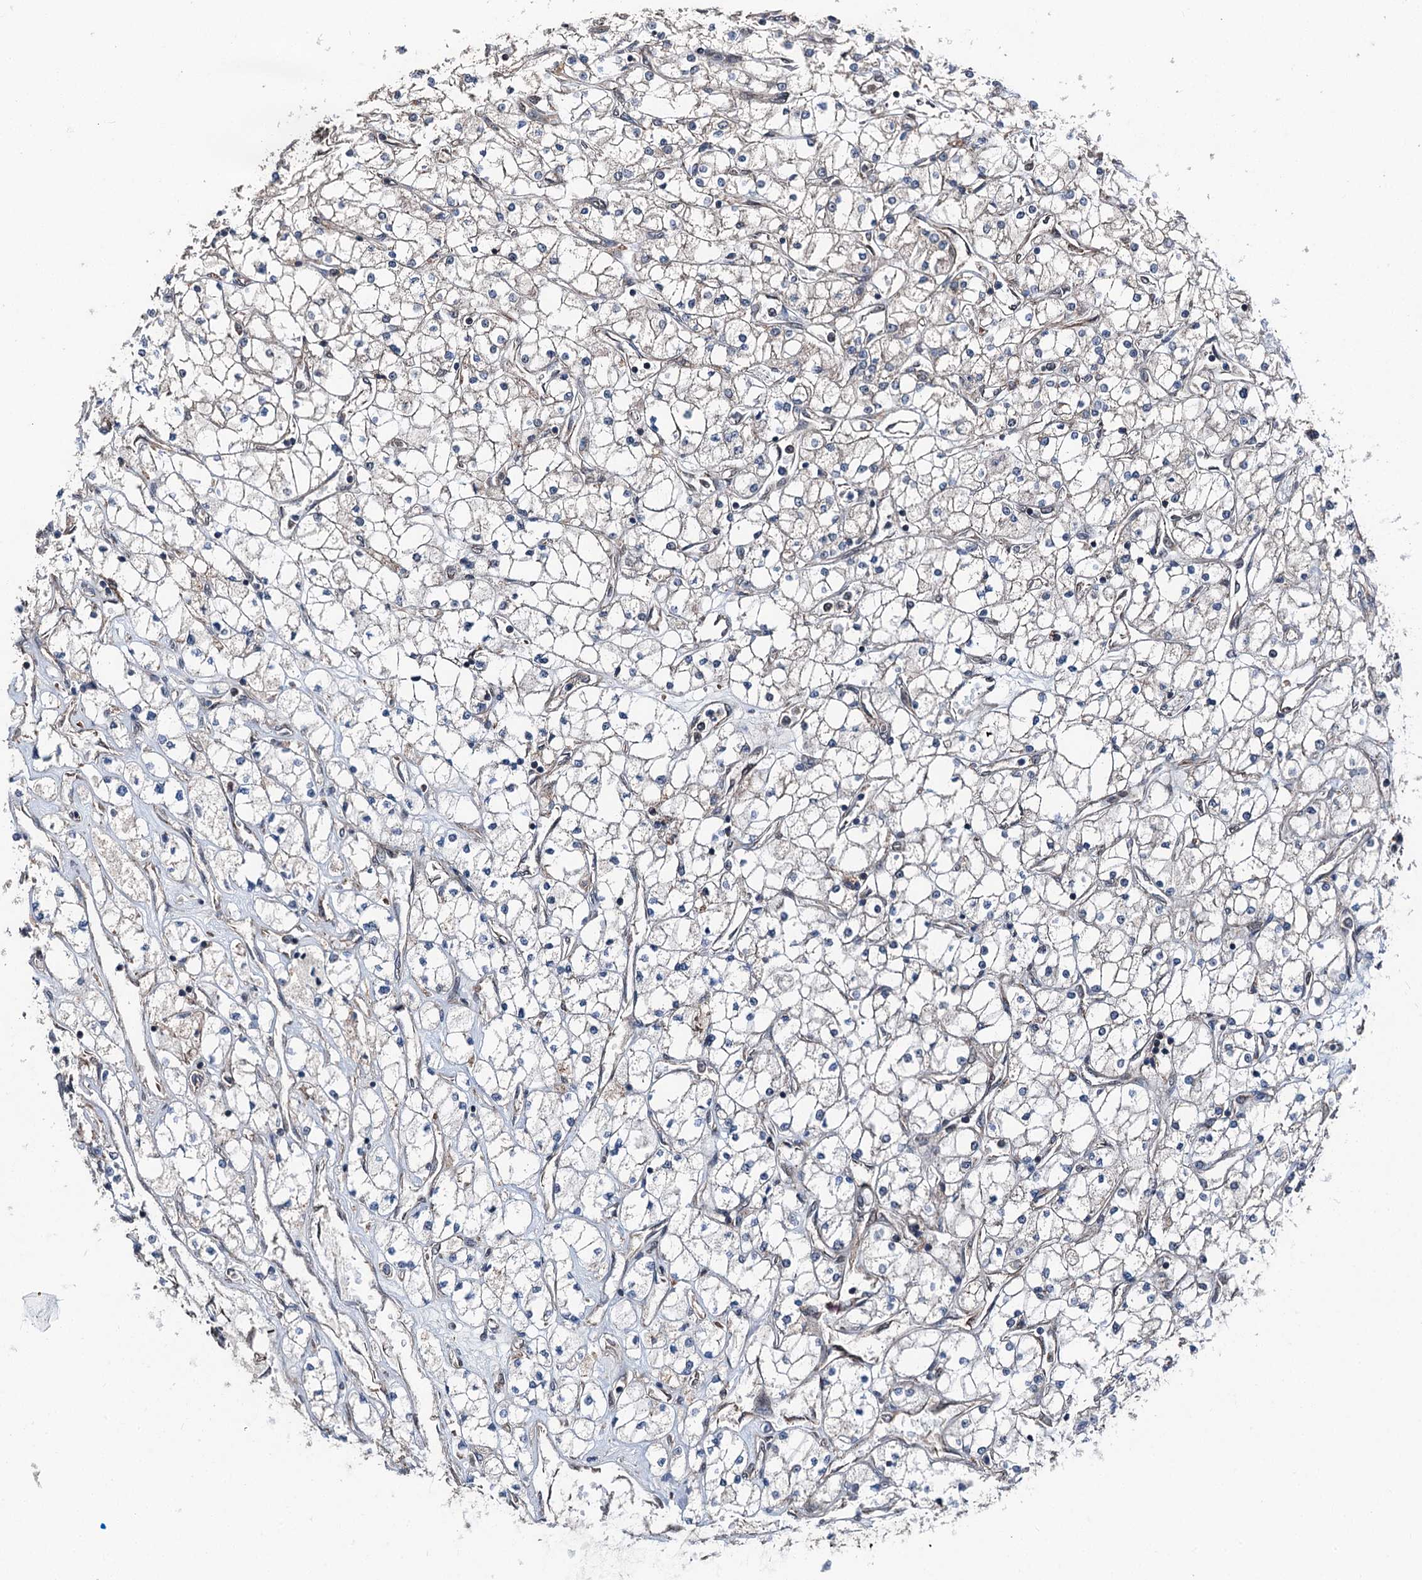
{"staining": {"intensity": "negative", "quantity": "none", "location": "none"}, "tissue": "renal cancer", "cell_type": "Tumor cells", "image_type": "cancer", "snomed": [{"axis": "morphology", "description": "Adenocarcinoma, NOS"}, {"axis": "topography", "description": "Kidney"}], "caption": "The image demonstrates no staining of tumor cells in renal cancer (adenocarcinoma).", "gene": "PSMD13", "patient": {"sex": "male", "age": 80}}